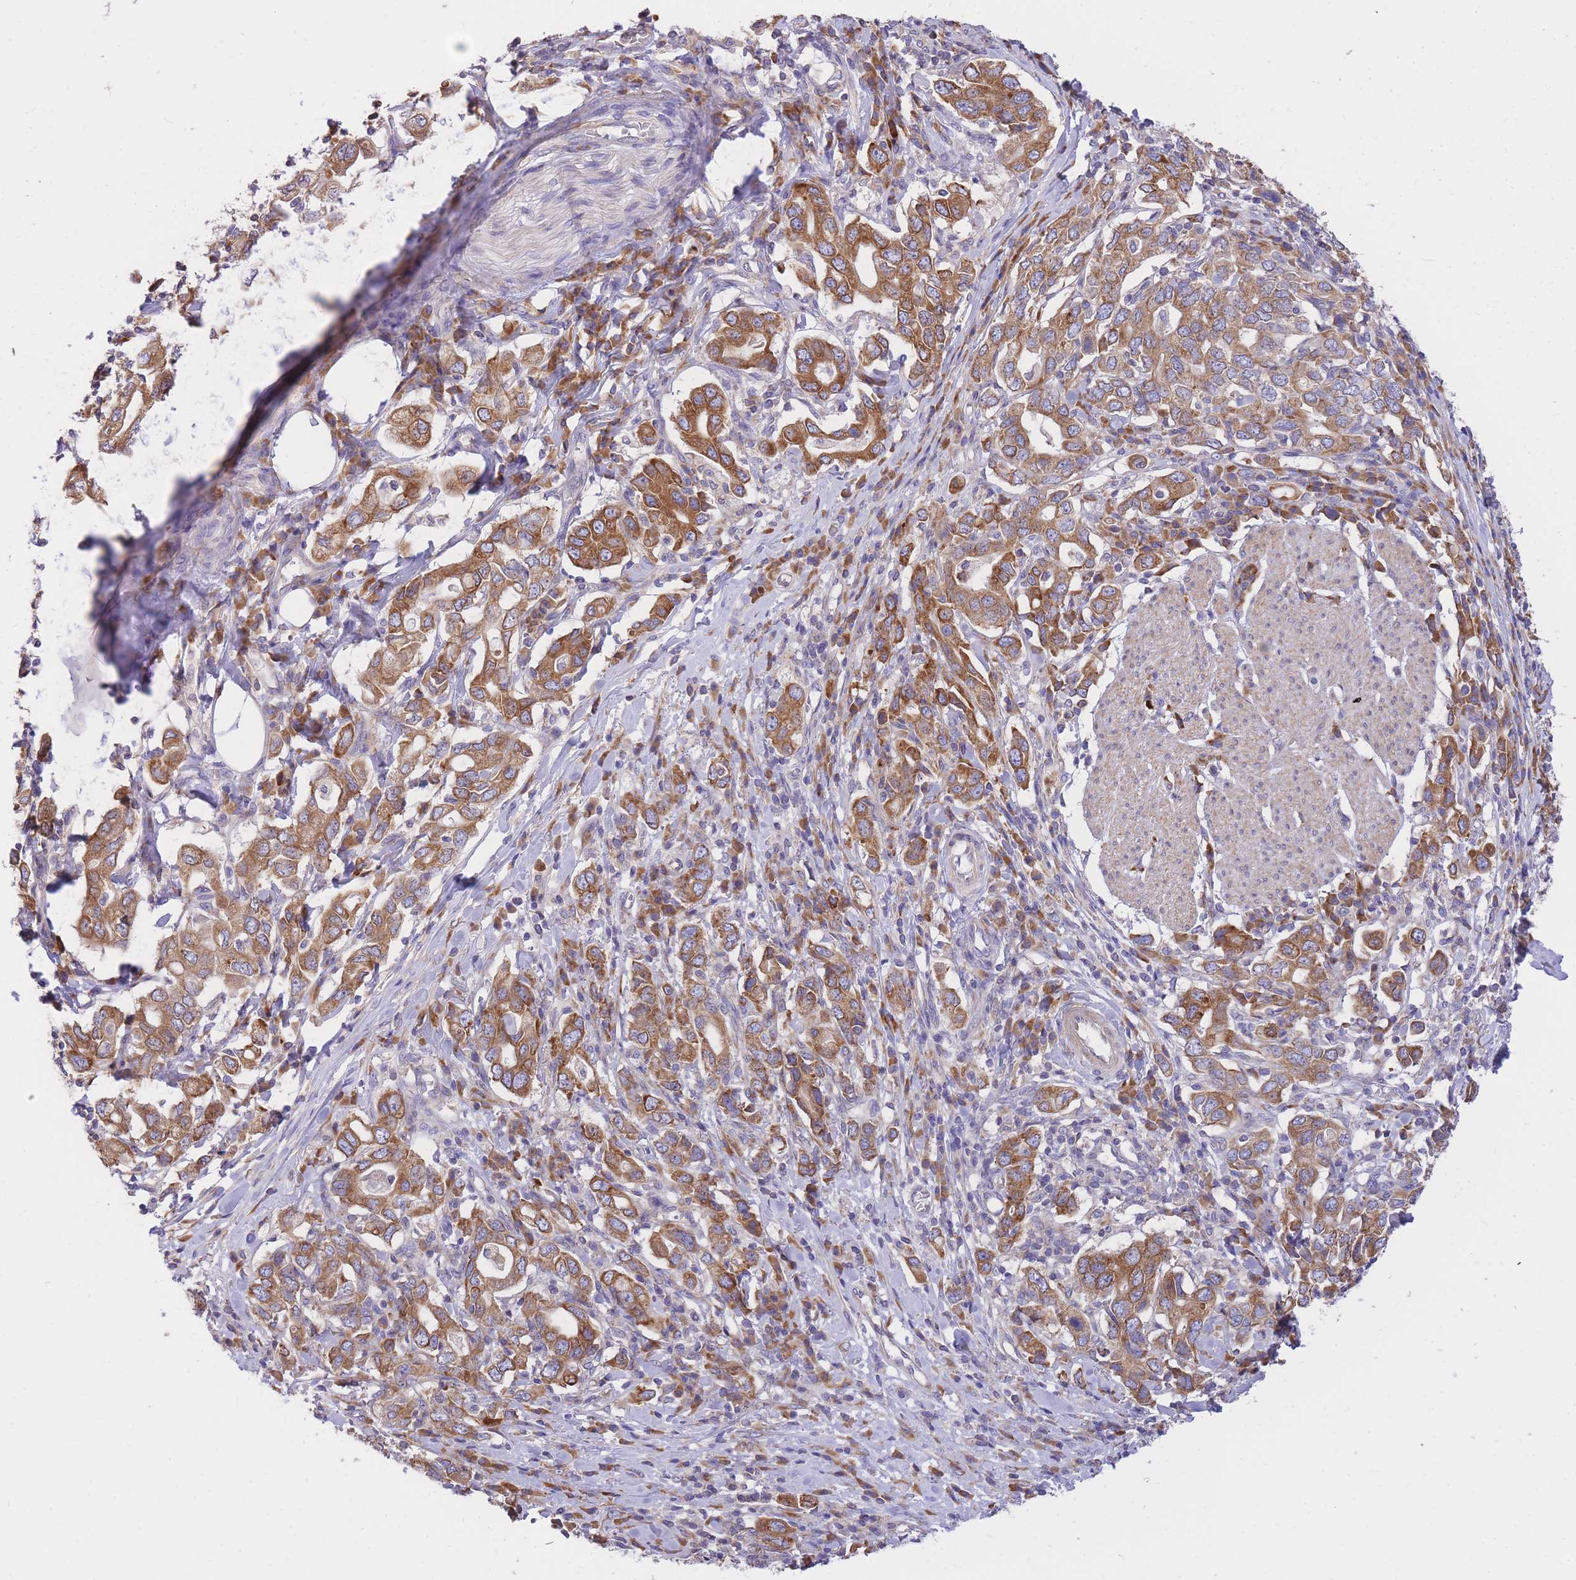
{"staining": {"intensity": "moderate", "quantity": ">75%", "location": "cytoplasmic/membranous"}, "tissue": "stomach cancer", "cell_type": "Tumor cells", "image_type": "cancer", "snomed": [{"axis": "morphology", "description": "Adenocarcinoma, NOS"}, {"axis": "topography", "description": "Stomach, upper"}, {"axis": "topography", "description": "Stomach"}], "caption": "Protein staining demonstrates moderate cytoplasmic/membranous expression in approximately >75% of tumor cells in stomach cancer. (brown staining indicates protein expression, while blue staining denotes nuclei).", "gene": "GBP7", "patient": {"sex": "male", "age": 62}}